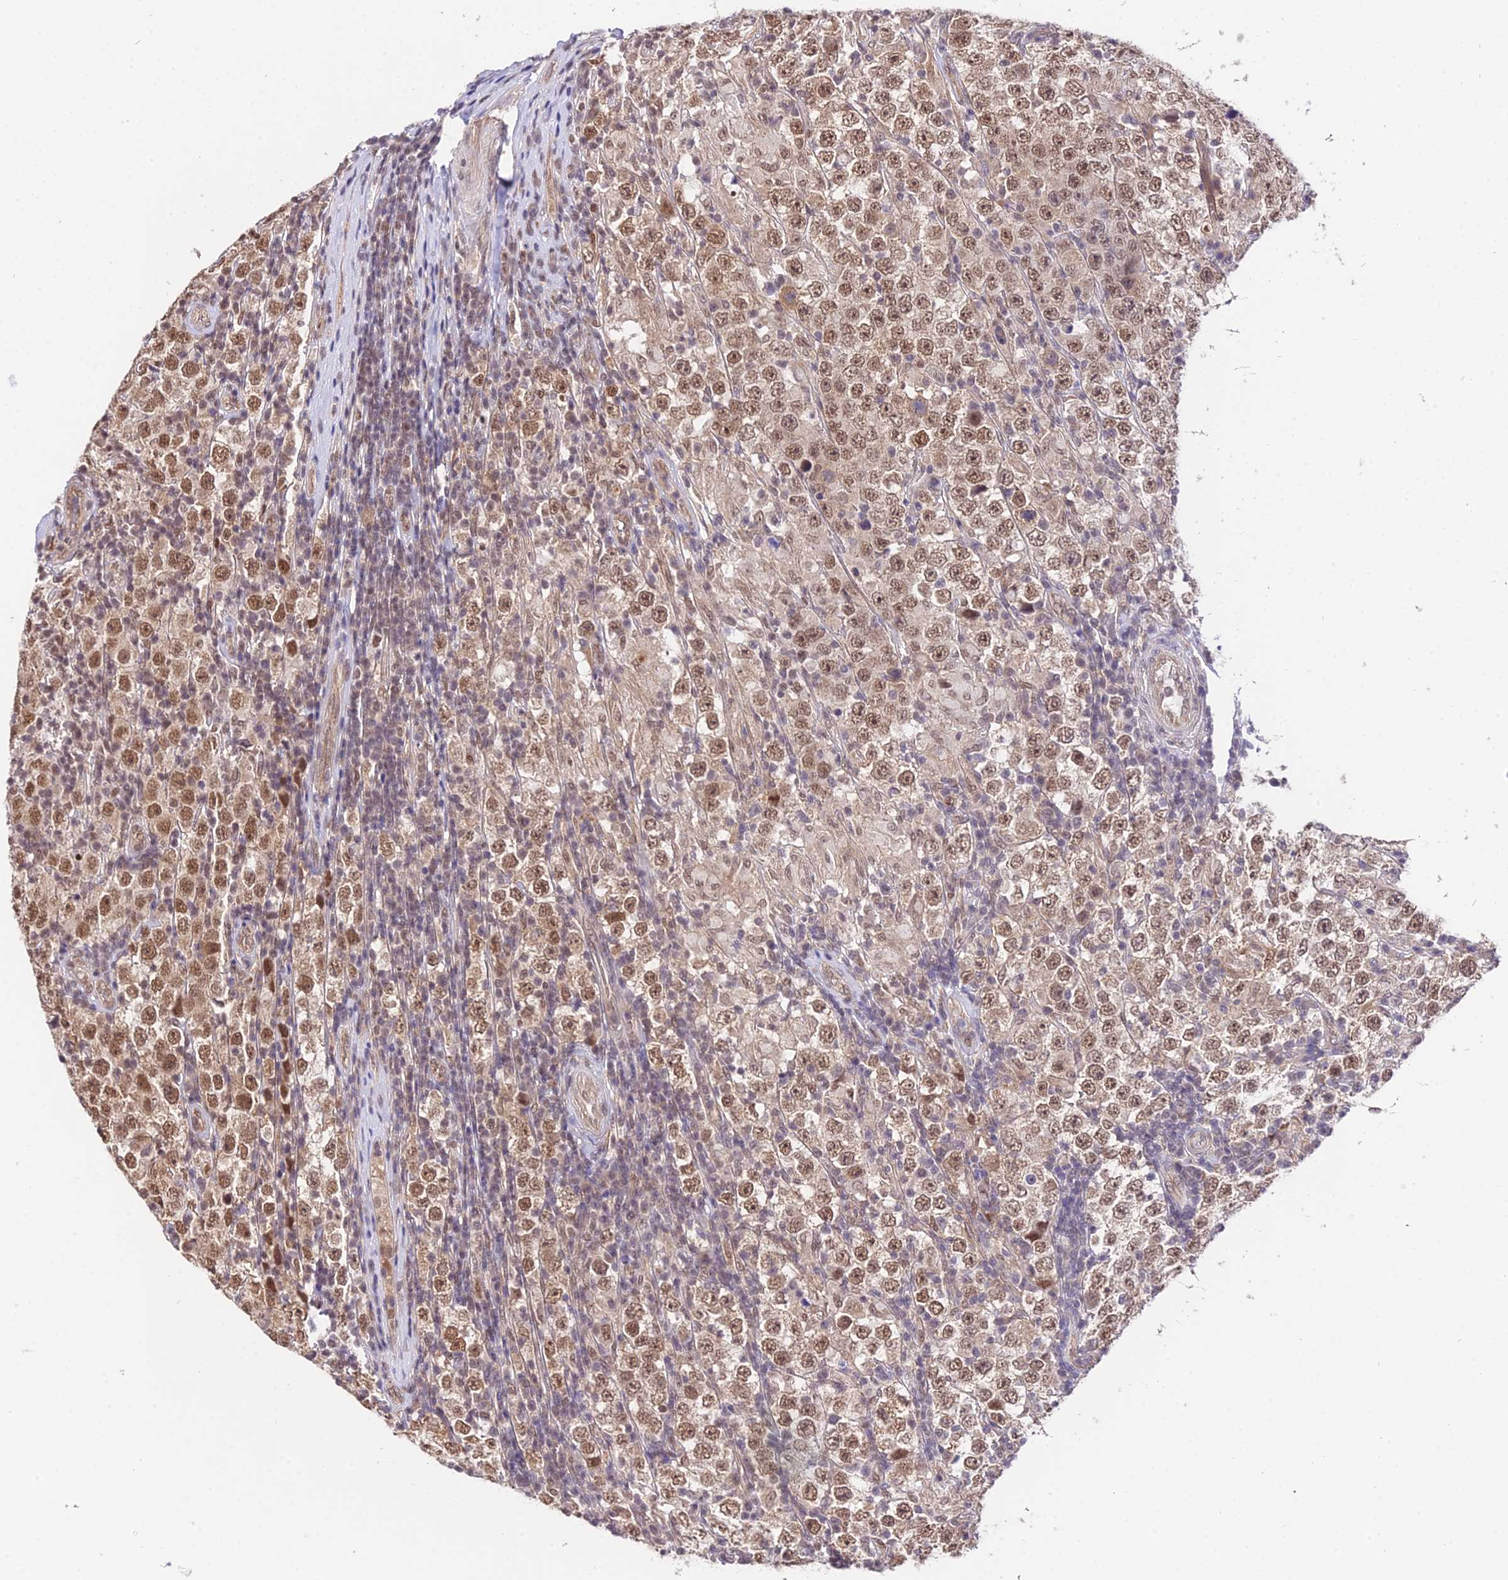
{"staining": {"intensity": "moderate", "quantity": ">75%", "location": "nuclear"}, "tissue": "testis cancer", "cell_type": "Tumor cells", "image_type": "cancer", "snomed": [{"axis": "morphology", "description": "Normal tissue, NOS"}, {"axis": "morphology", "description": "Urothelial carcinoma, High grade"}, {"axis": "morphology", "description": "Seminoma, NOS"}, {"axis": "morphology", "description": "Carcinoma, Embryonal, NOS"}, {"axis": "topography", "description": "Urinary bladder"}, {"axis": "topography", "description": "Testis"}], "caption": "The histopathology image displays staining of testis cancer, revealing moderate nuclear protein positivity (brown color) within tumor cells.", "gene": "POLR2I", "patient": {"sex": "male", "age": 41}}